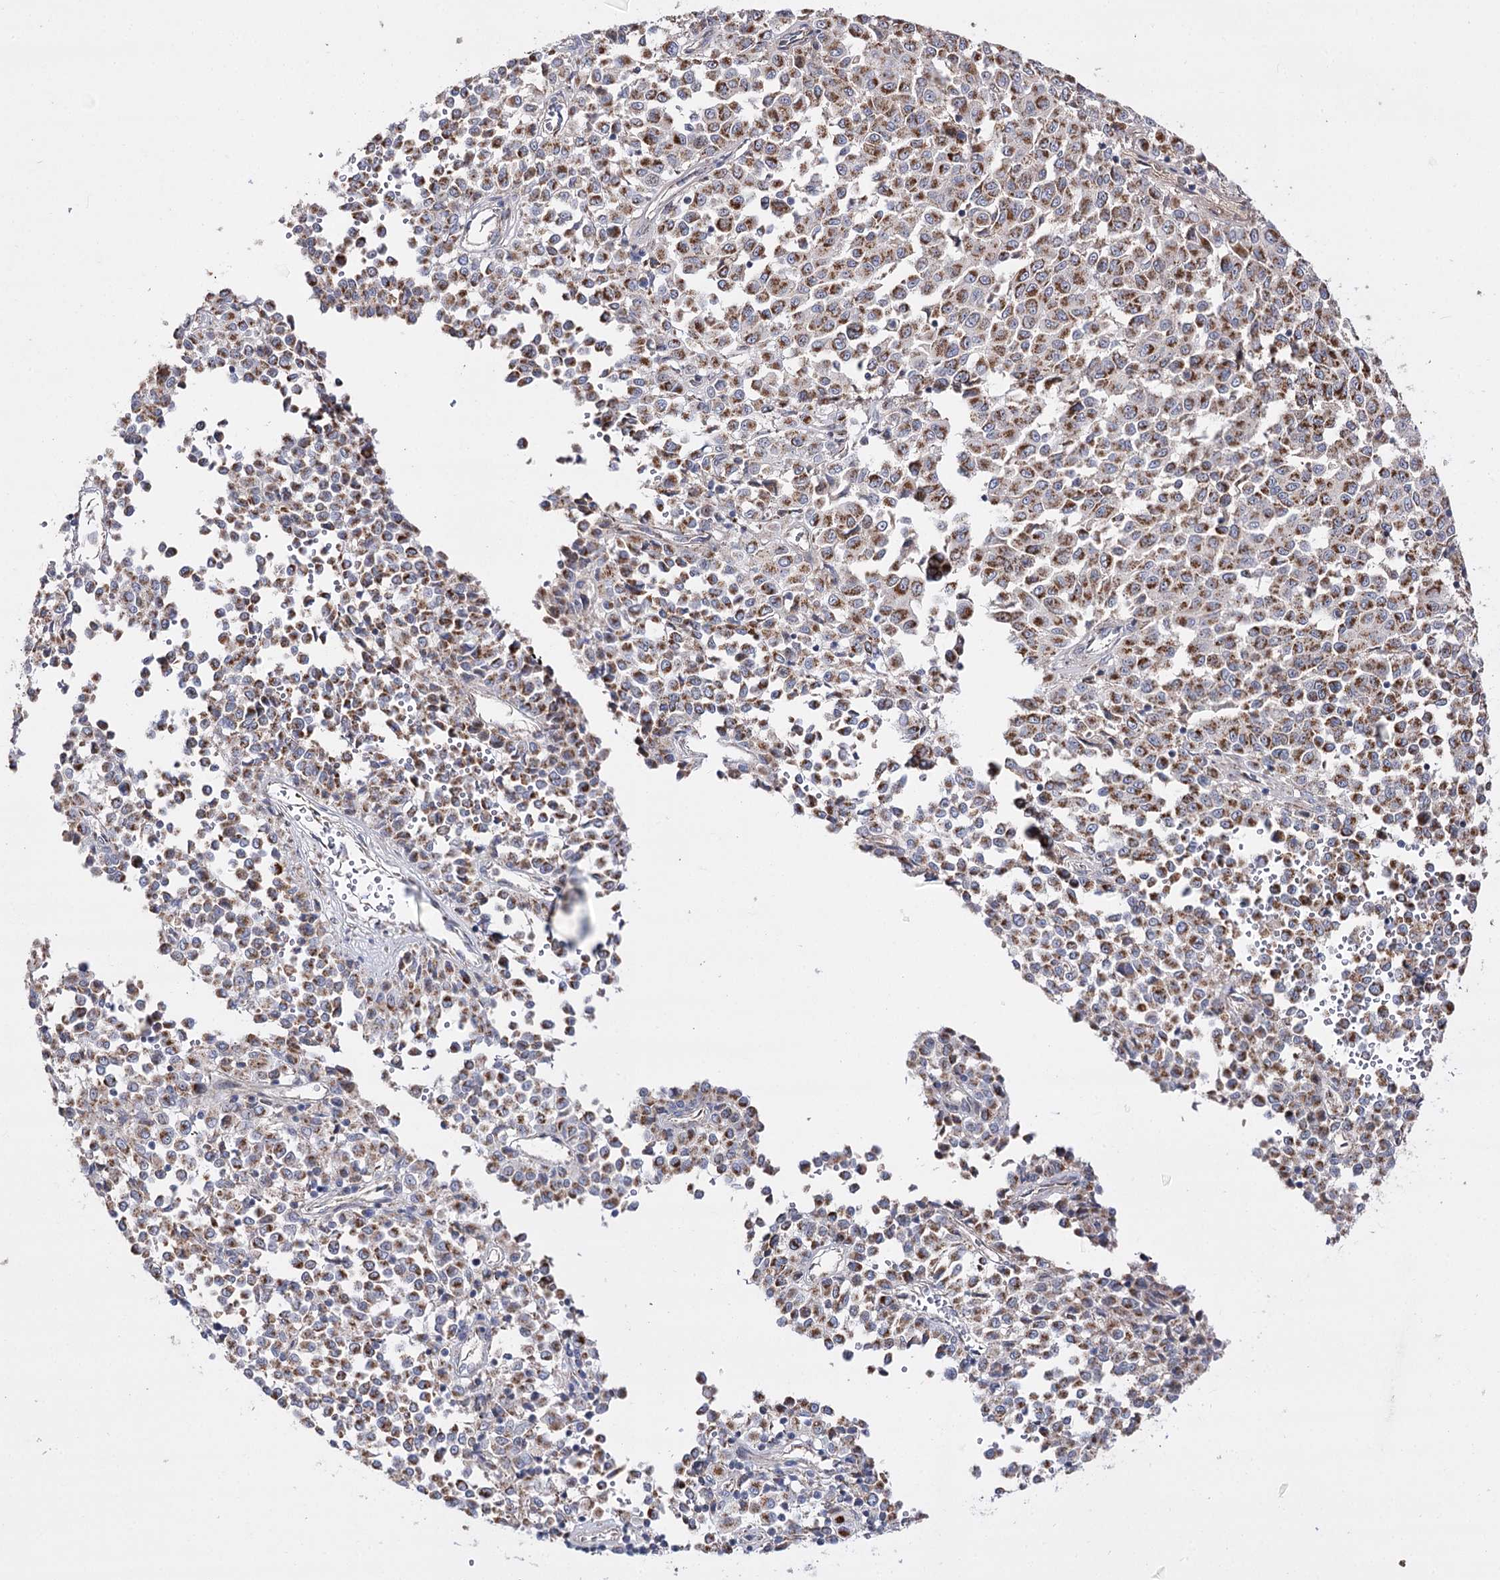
{"staining": {"intensity": "moderate", "quantity": ">75%", "location": "cytoplasmic/membranous"}, "tissue": "melanoma", "cell_type": "Tumor cells", "image_type": "cancer", "snomed": [{"axis": "morphology", "description": "Malignant melanoma, Metastatic site"}, {"axis": "topography", "description": "Pancreas"}], "caption": "The histopathology image displays immunohistochemical staining of malignant melanoma (metastatic site). There is moderate cytoplasmic/membranous expression is identified in approximately >75% of tumor cells. (Brightfield microscopy of DAB IHC at high magnification).", "gene": "NADK2", "patient": {"sex": "female", "age": 30}}